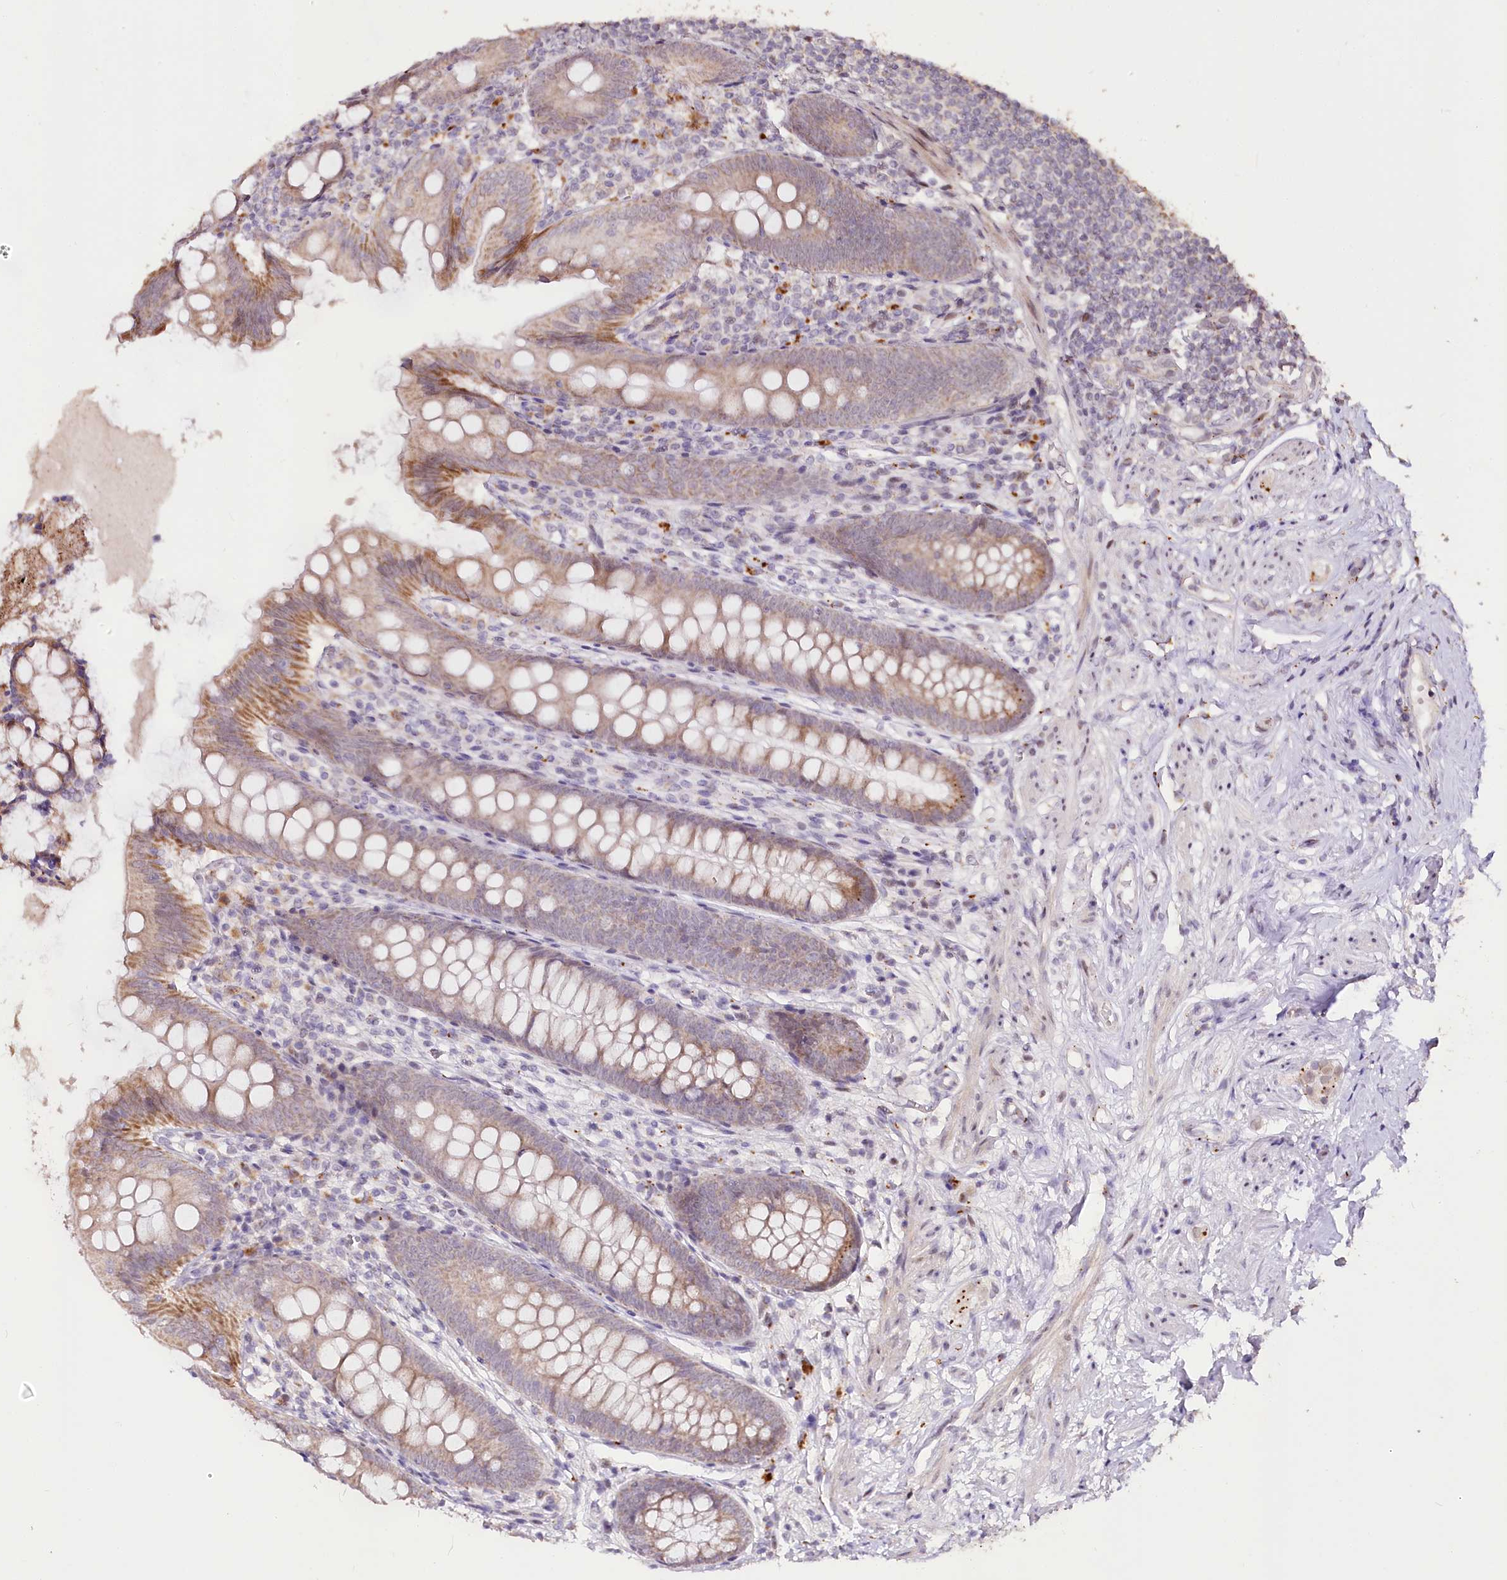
{"staining": {"intensity": "moderate", "quantity": "25%-75%", "location": "cytoplasmic/membranous"}, "tissue": "appendix", "cell_type": "Glandular cells", "image_type": "normal", "snomed": [{"axis": "morphology", "description": "Normal tissue, NOS"}, {"axis": "topography", "description": "Appendix"}], "caption": "This micrograph exhibits immunohistochemistry staining of normal appendix, with medium moderate cytoplasmic/membranous staining in about 25%-75% of glandular cells.", "gene": "CARD19", "patient": {"sex": "female", "age": 51}}